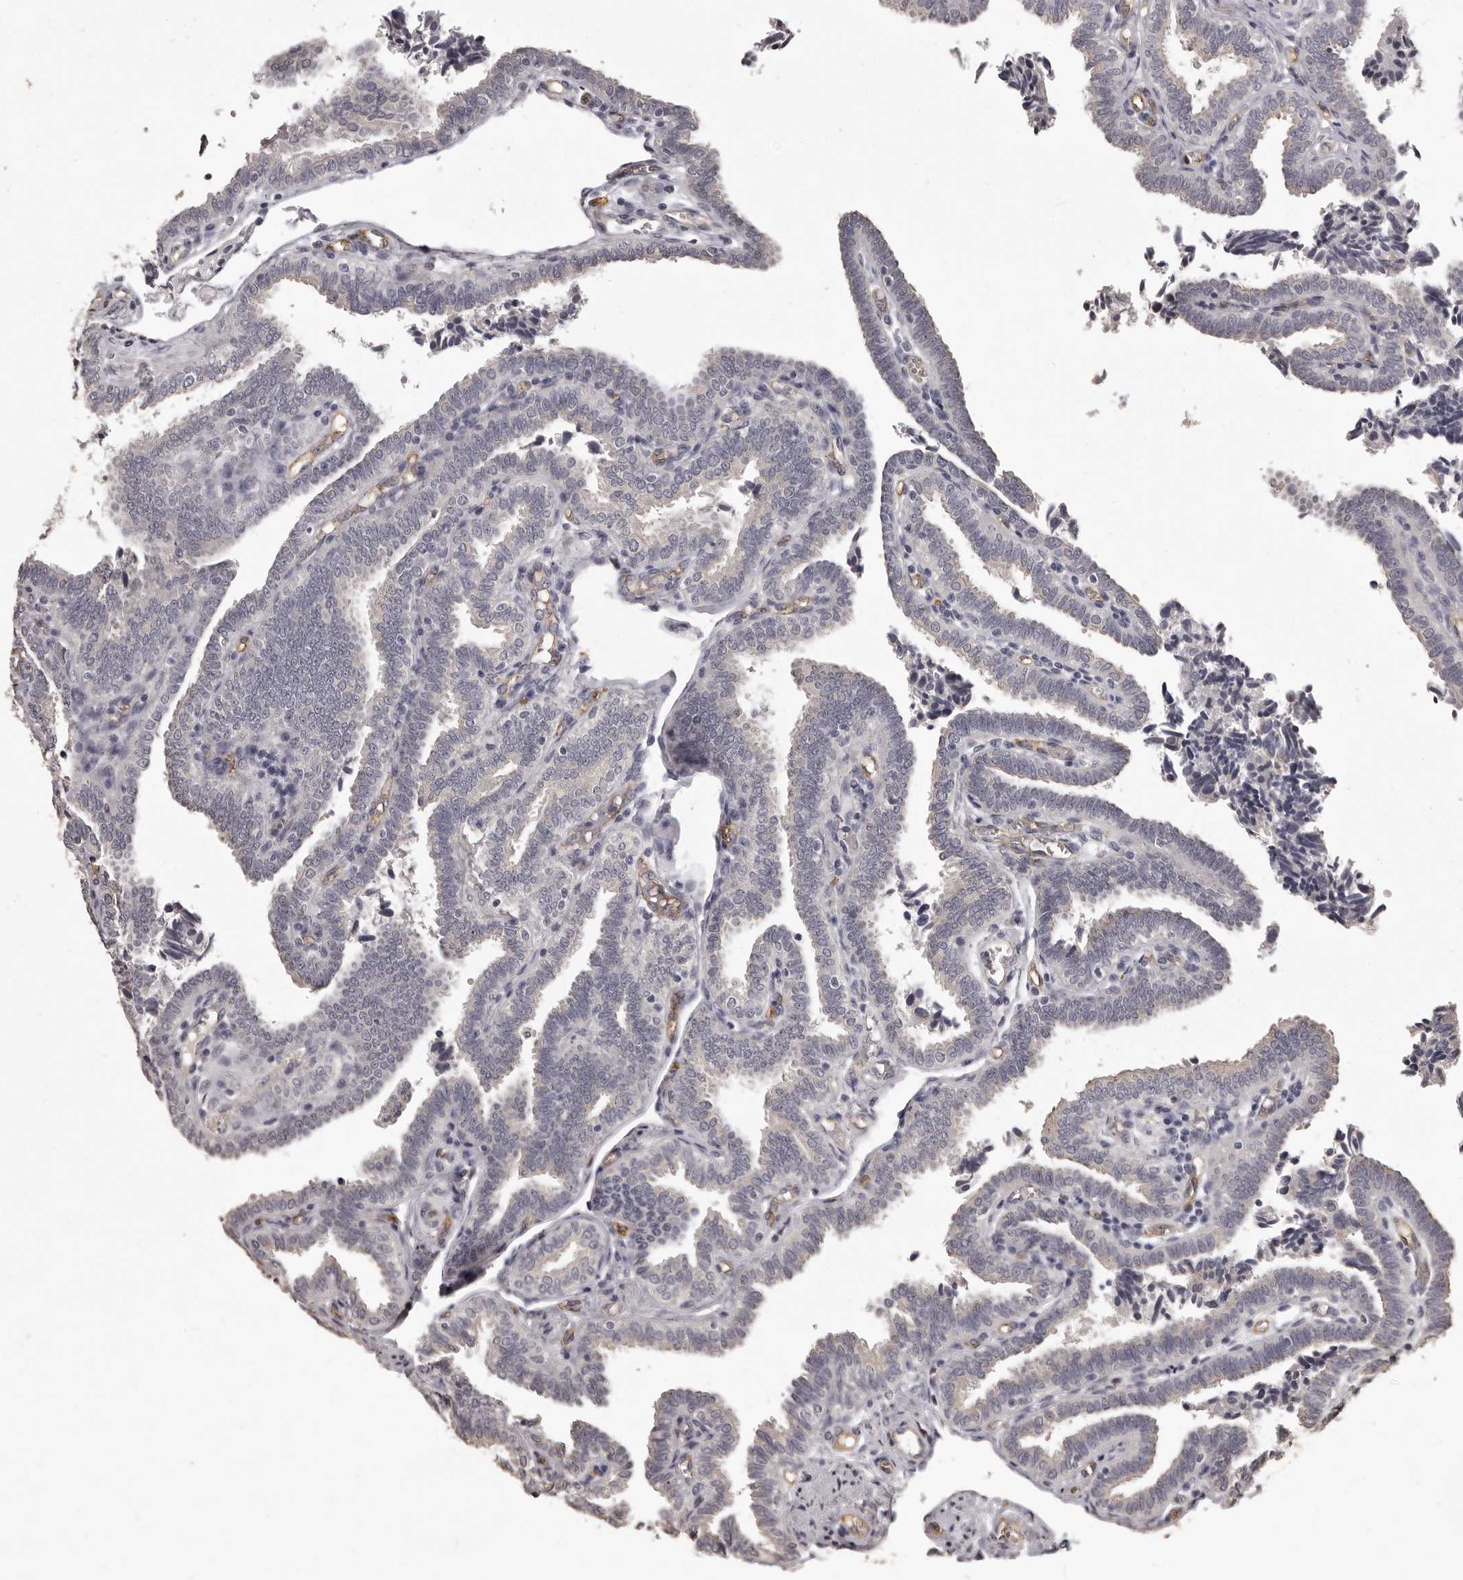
{"staining": {"intensity": "moderate", "quantity": "<25%", "location": "cytoplasmic/membranous"}, "tissue": "fallopian tube", "cell_type": "Glandular cells", "image_type": "normal", "snomed": [{"axis": "morphology", "description": "Normal tissue, NOS"}, {"axis": "topography", "description": "Fallopian tube"}], "caption": "Protein expression analysis of benign human fallopian tube reveals moderate cytoplasmic/membranous staining in approximately <25% of glandular cells. The protein is stained brown, and the nuclei are stained in blue (DAB IHC with brightfield microscopy, high magnification).", "gene": "GPR78", "patient": {"sex": "female", "age": 39}}